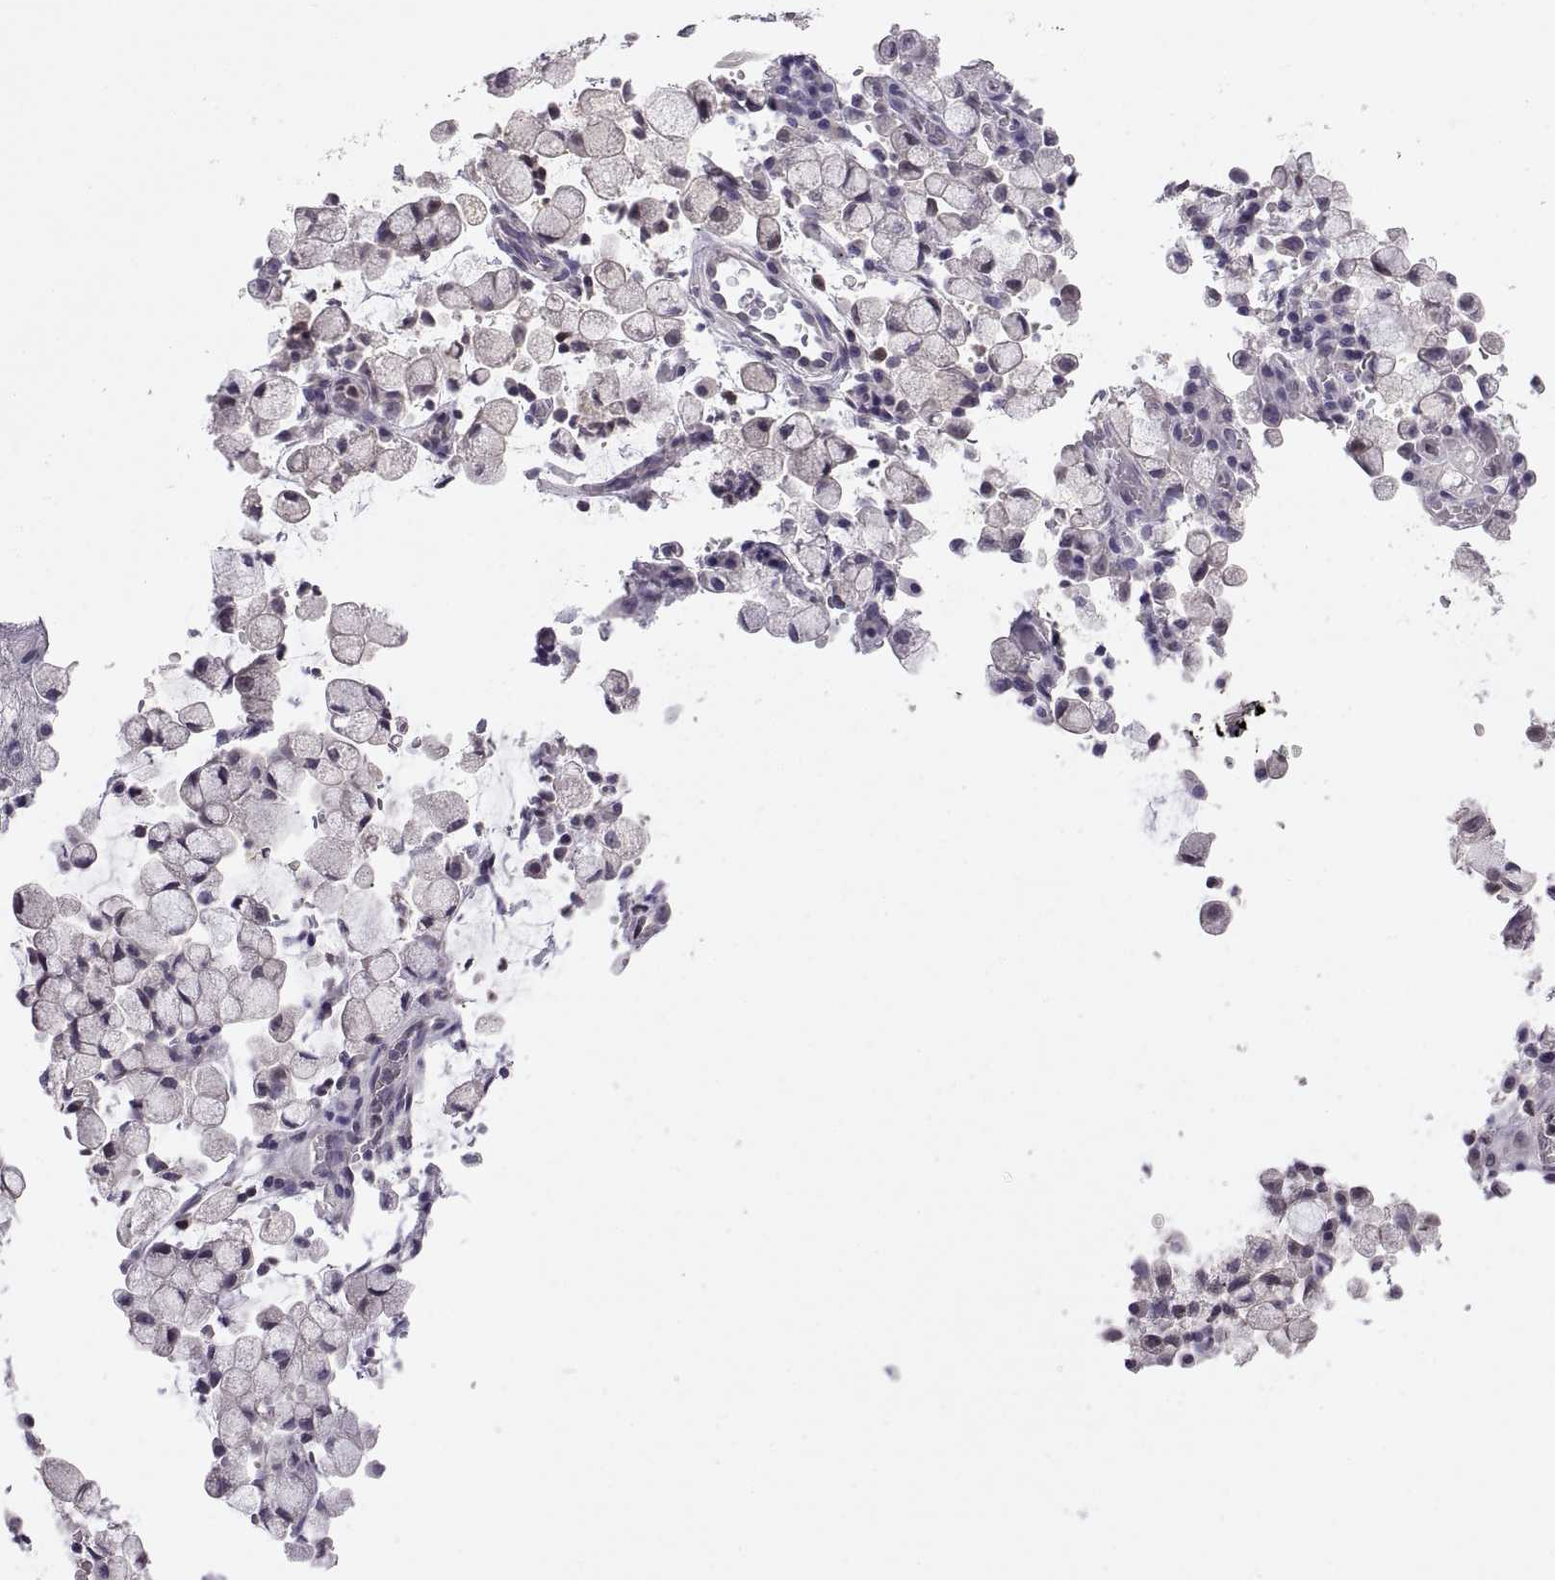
{"staining": {"intensity": "negative", "quantity": "none", "location": "none"}, "tissue": "stomach cancer", "cell_type": "Tumor cells", "image_type": "cancer", "snomed": [{"axis": "morphology", "description": "Adenocarcinoma, NOS"}, {"axis": "topography", "description": "Stomach"}], "caption": "Tumor cells are negative for brown protein staining in stomach cancer (adenocarcinoma).", "gene": "FGF9", "patient": {"sex": "male", "age": 58}}